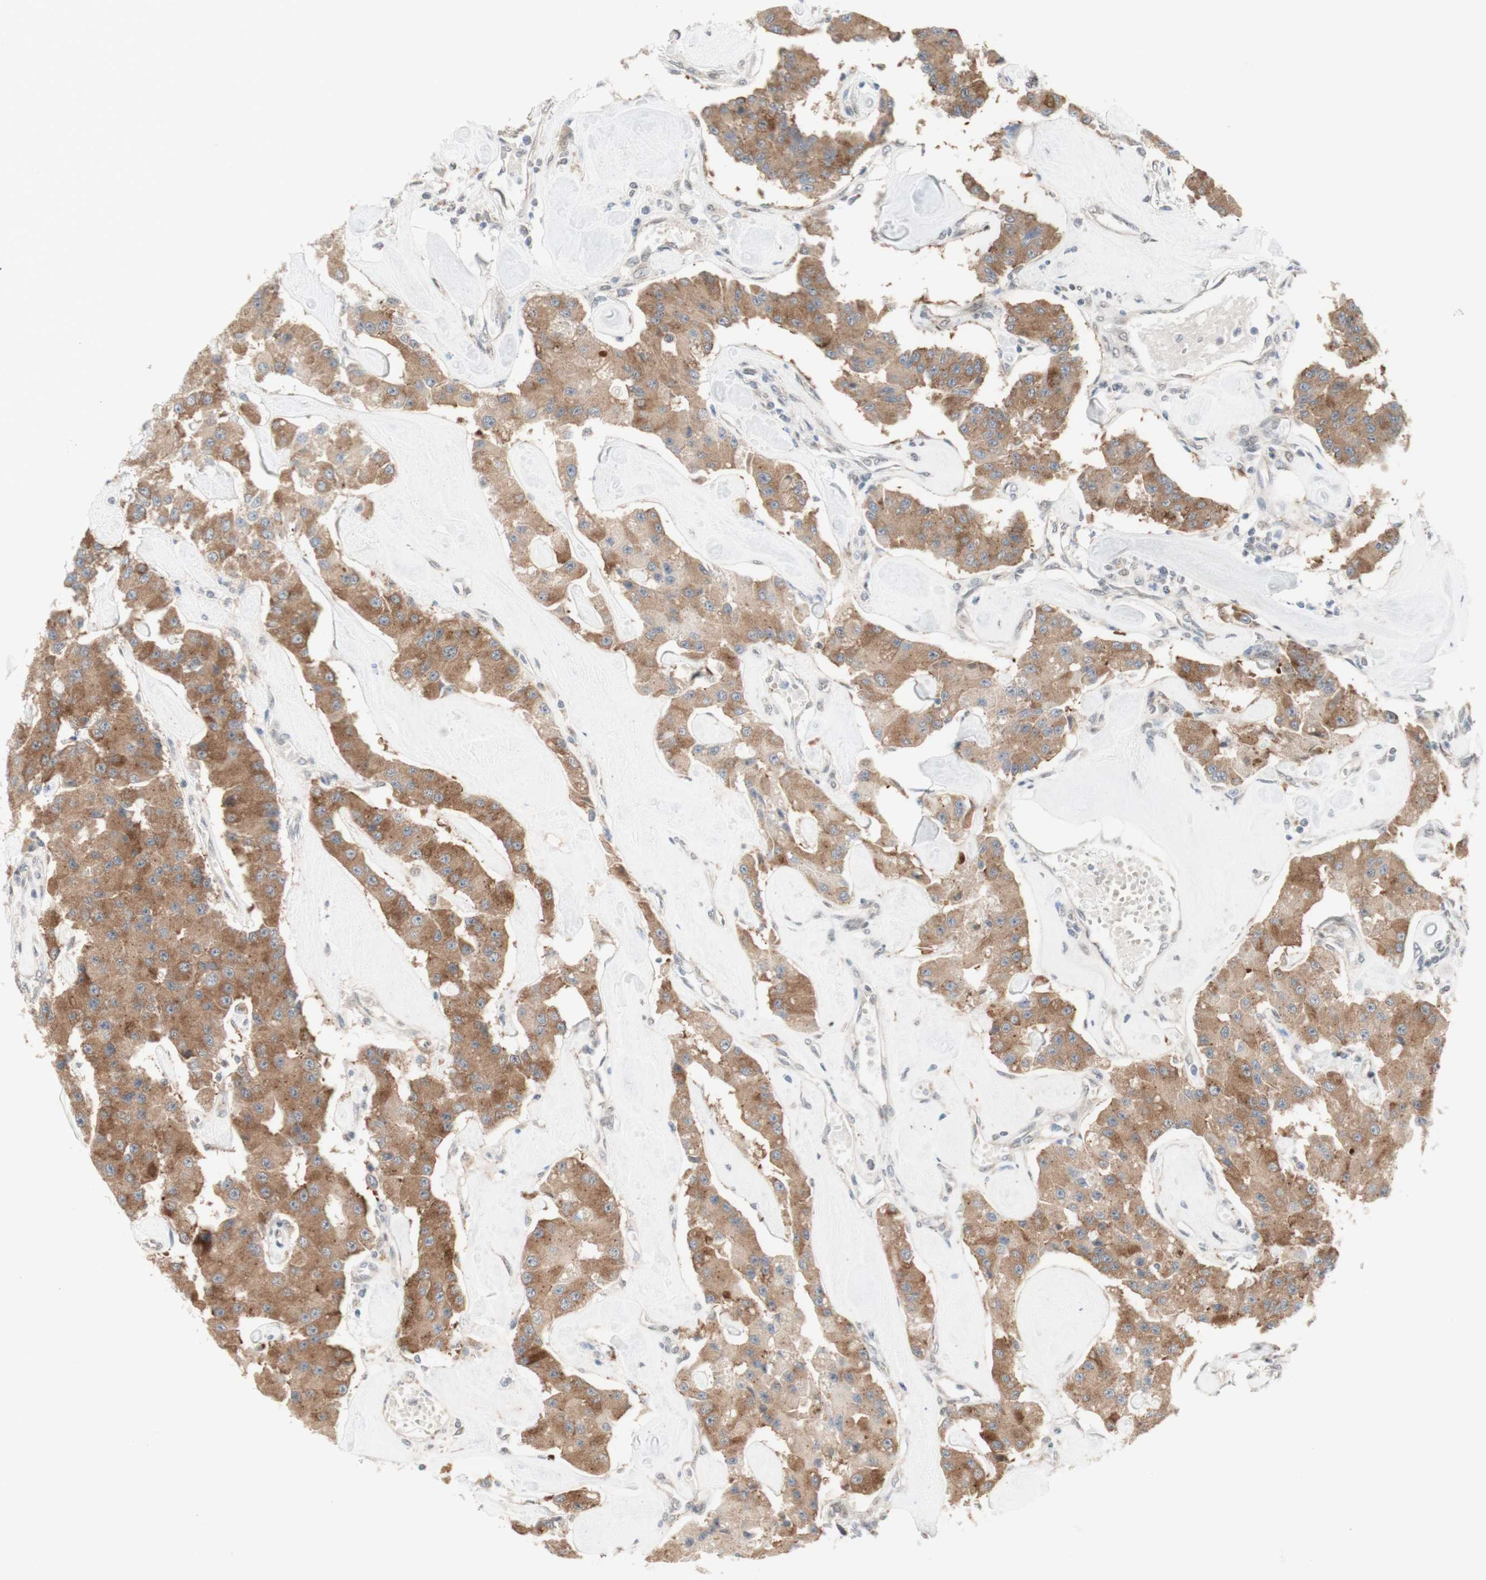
{"staining": {"intensity": "moderate", "quantity": ">75%", "location": "cytoplasmic/membranous"}, "tissue": "carcinoid", "cell_type": "Tumor cells", "image_type": "cancer", "snomed": [{"axis": "morphology", "description": "Carcinoid, malignant, NOS"}, {"axis": "topography", "description": "Pancreas"}], "caption": "Immunohistochemical staining of malignant carcinoid displays medium levels of moderate cytoplasmic/membranous protein staining in about >75% of tumor cells.", "gene": "CYLD", "patient": {"sex": "male", "age": 41}}